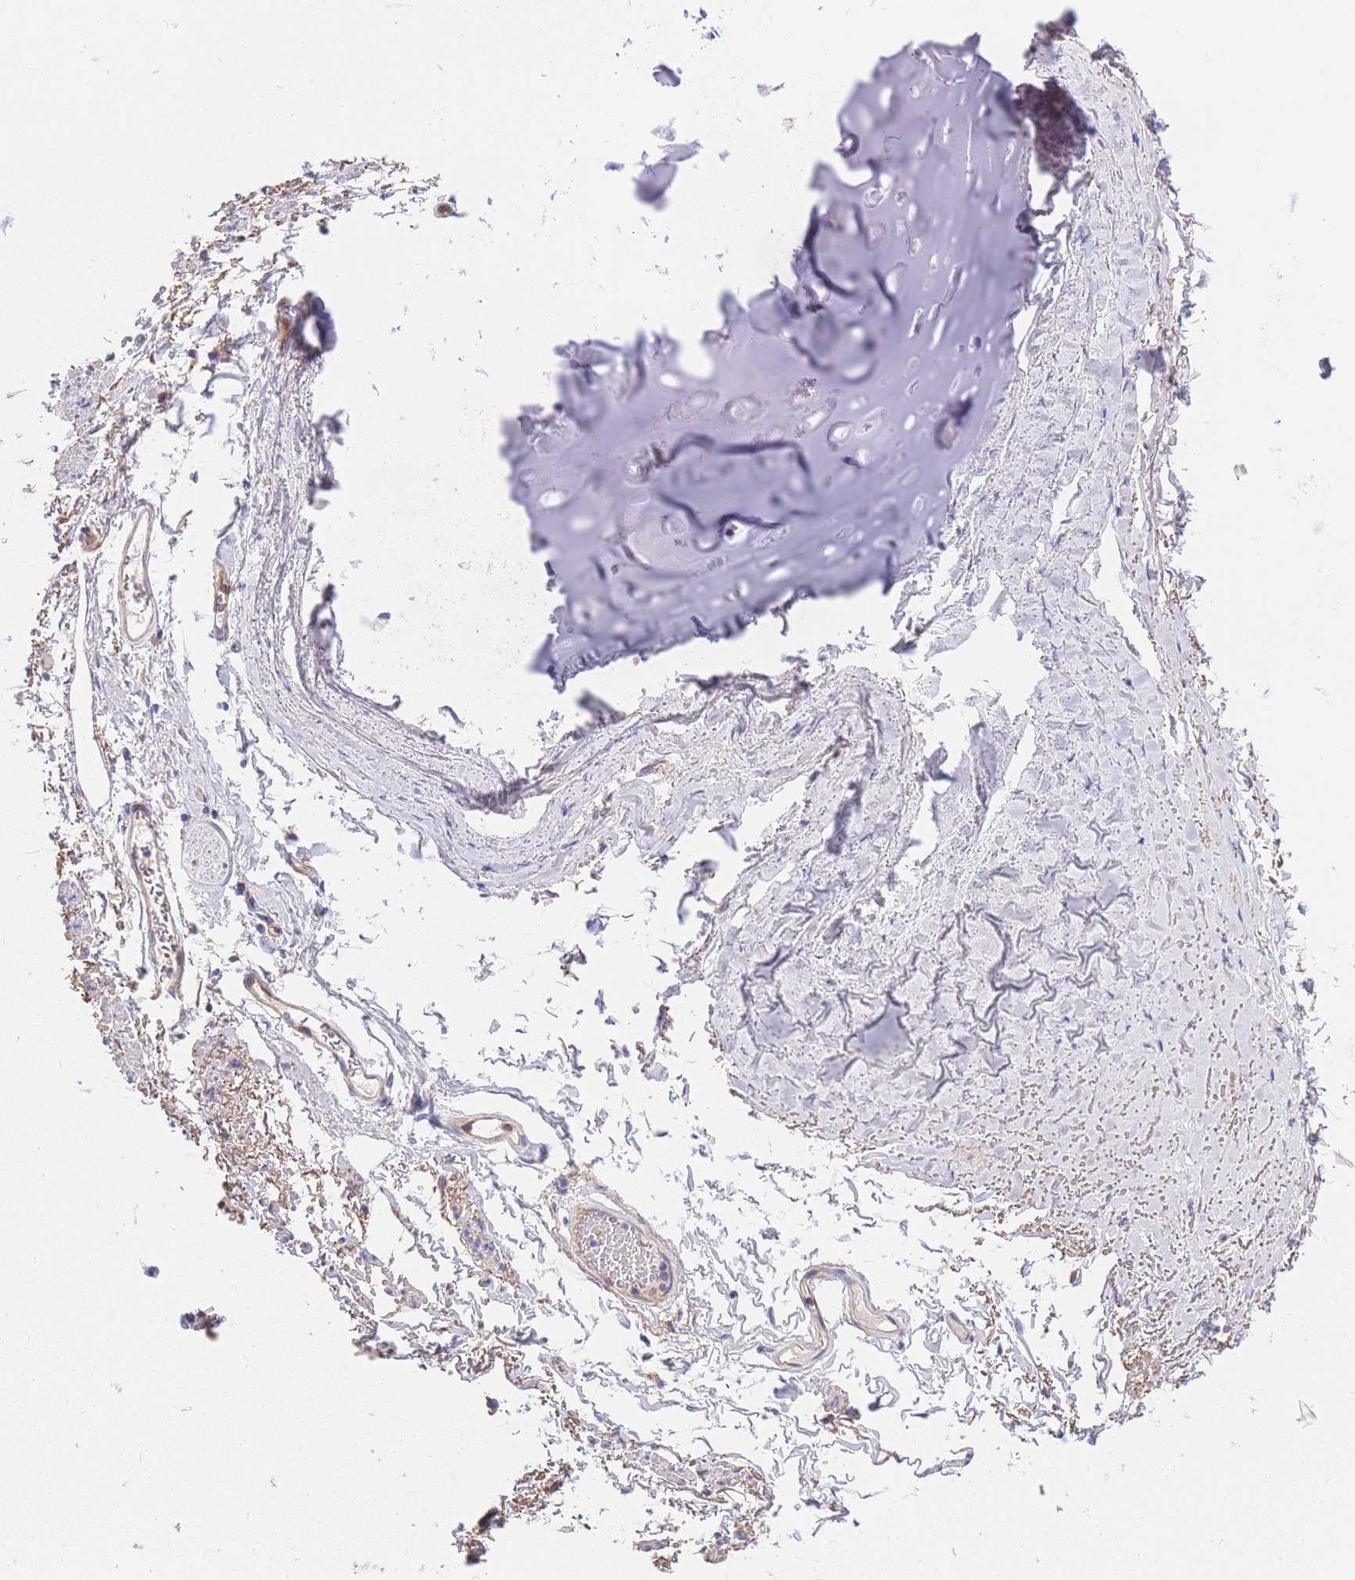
{"staining": {"intensity": "negative", "quantity": "none", "location": "none"}, "tissue": "adipose tissue", "cell_type": "Adipocytes", "image_type": "normal", "snomed": [{"axis": "morphology", "description": "Normal tissue, NOS"}, {"axis": "topography", "description": "Cartilage tissue"}, {"axis": "topography", "description": "Bronchus"}], "caption": "The image displays no significant expression in adipocytes of adipose tissue.", "gene": "INSYN2B", "patient": {"sex": "female", "age": 73}}